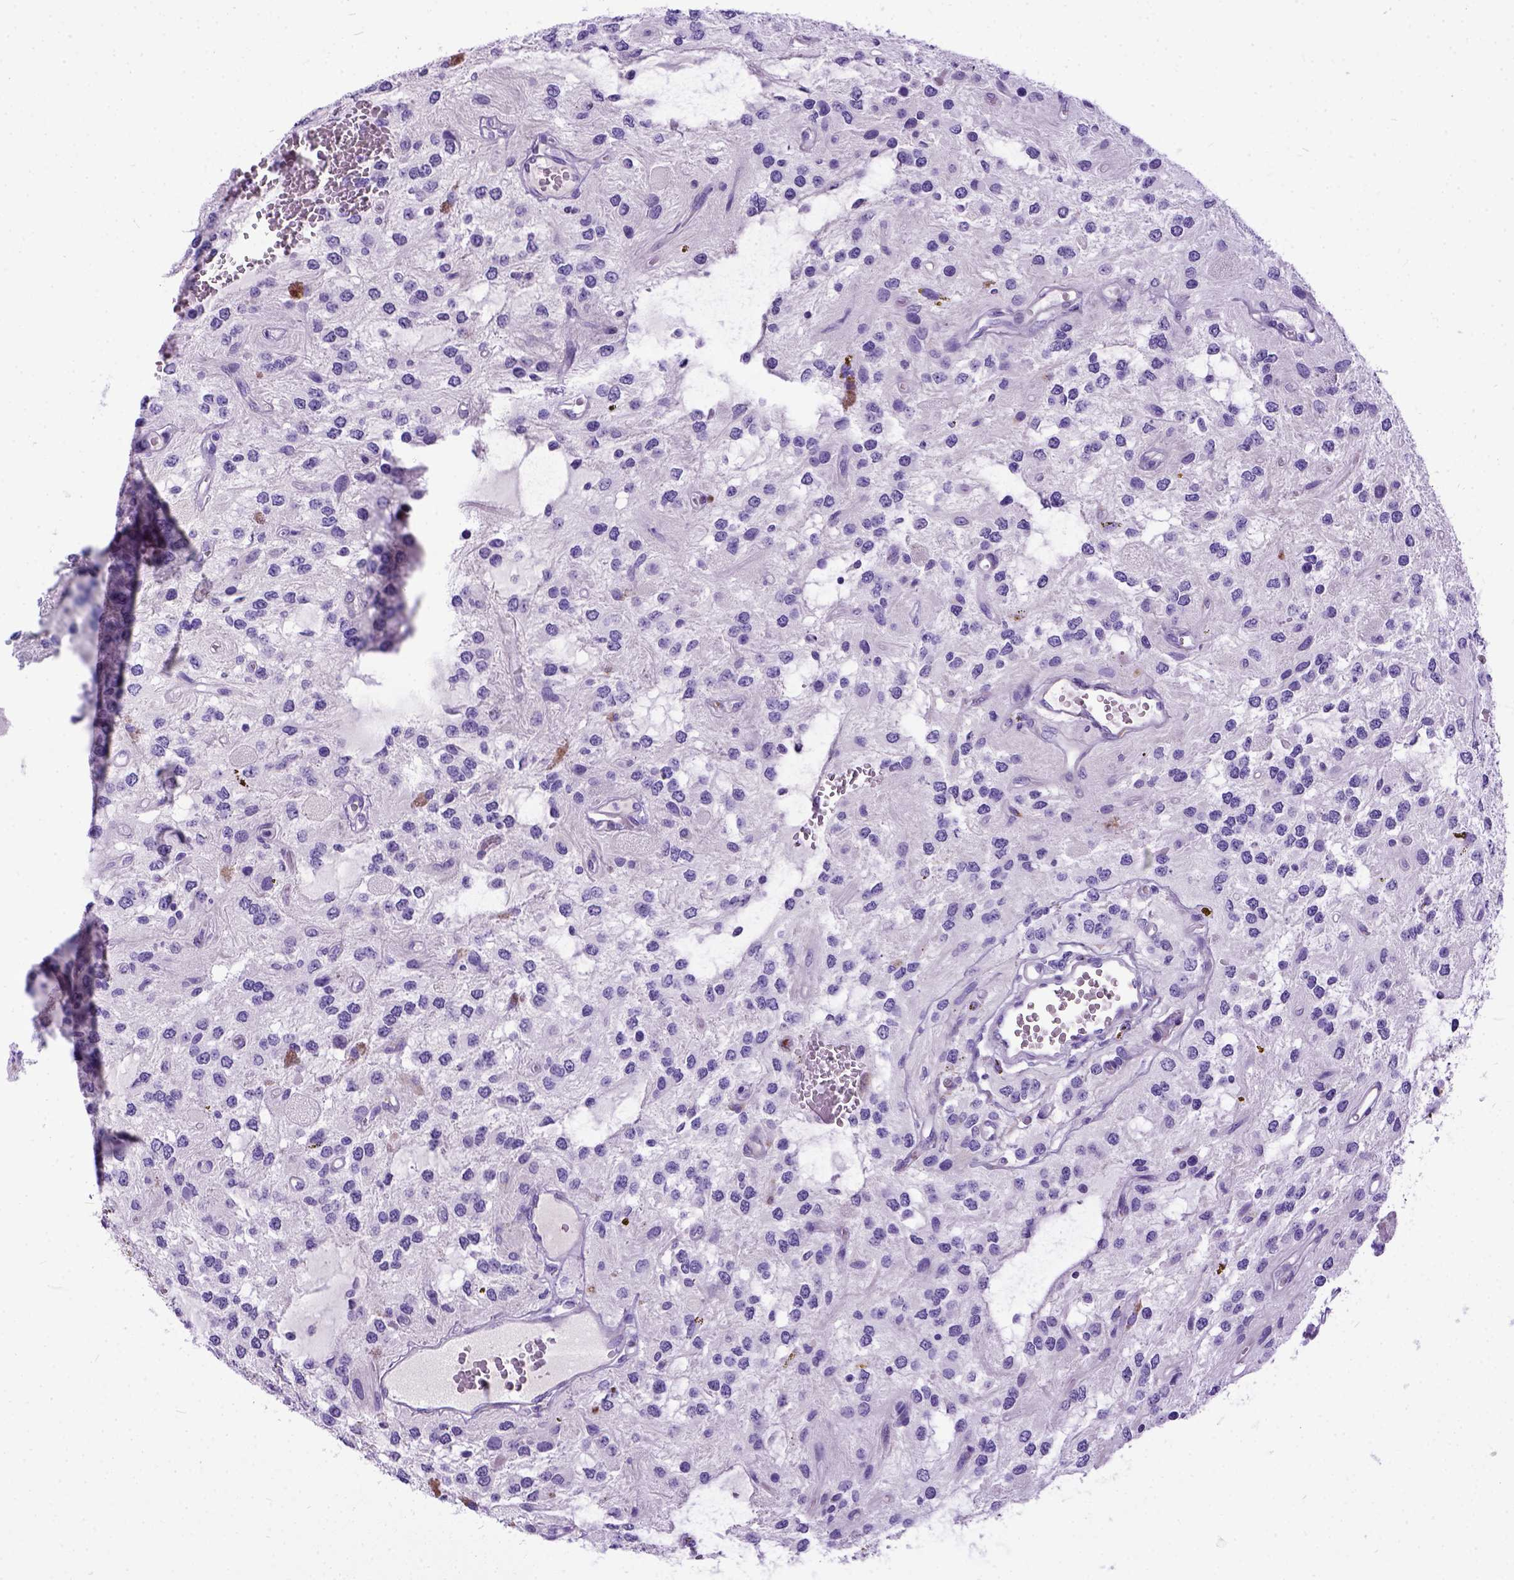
{"staining": {"intensity": "negative", "quantity": "none", "location": "none"}, "tissue": "glioma", "cell_type": "Tumor cells", "image_type": "cancer", "snomed": [{"axis": "morphology", "description": "Glioma, malignant, Low grade"}, {"axis": "topography", "description": "Cerebellum"}], "caption": "DAB (3,3'-diaminobenzidine) immunohistochemical staining of low-grade glioma (malignant) exhibits no significant positivity in tumor cells.", "gene": "IGF2", "patient": {"sex": "female", "age": 14}}